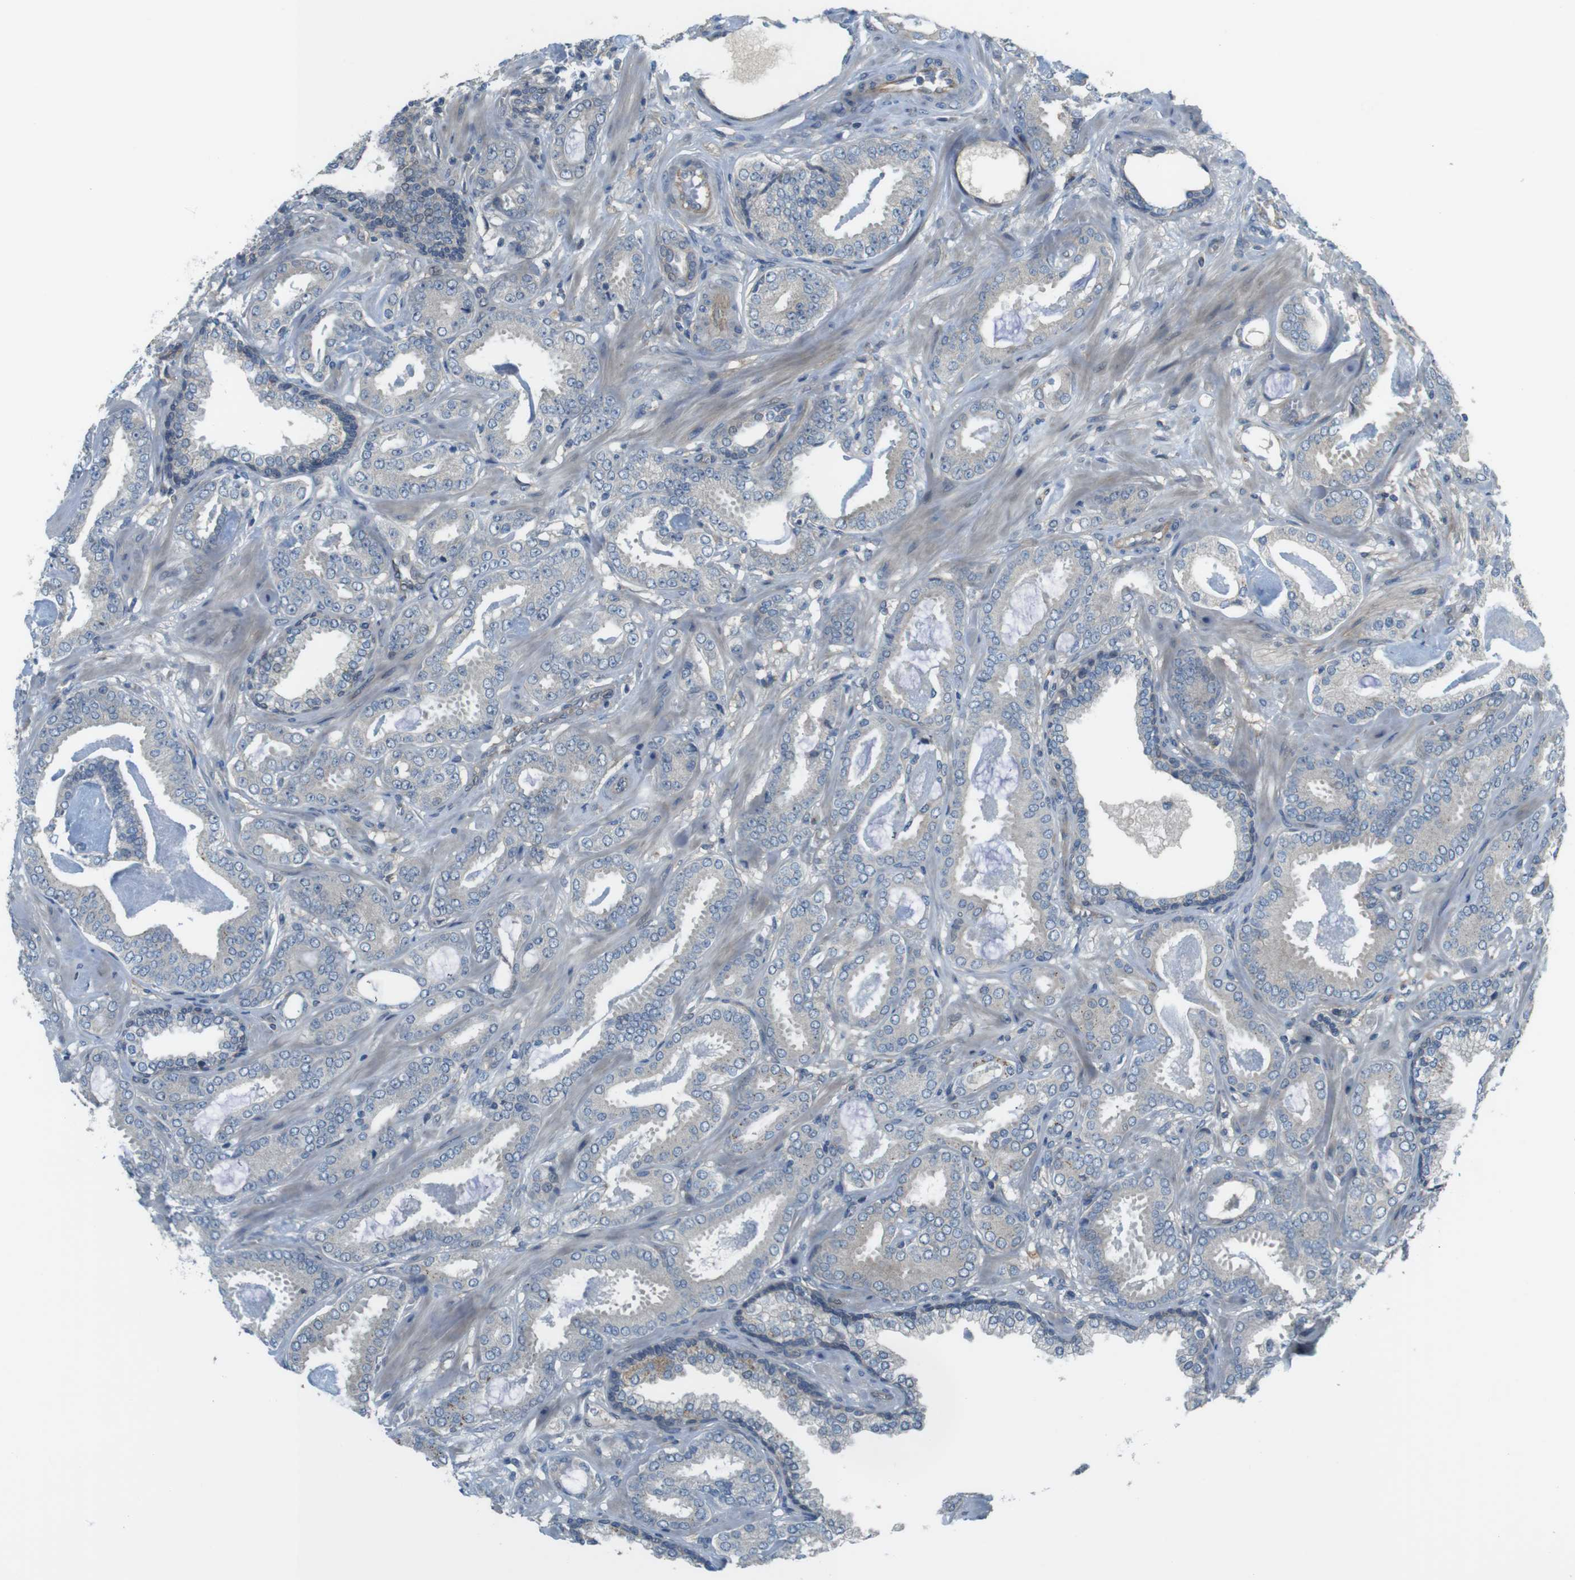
{"staining": {"intensity": "negative", "quantity": "none", "location": "none"}, "tissue": "prostate cancer", "cell_type": "Tumor cells", "image_type": "cancer", "snomed": [{"axis": "morphology", "description": "Adenocarcinoma, Low grade"}, {"axis": "topography", "description": "Prostate"}], "caption": "This is a micrograph of IHC staining of prostate cancer (low-grade adenocarcinoma), which shows no staining in tumor cells.", "gene": "ABHD15", "patient": {"sex": "male", "age": 53}}